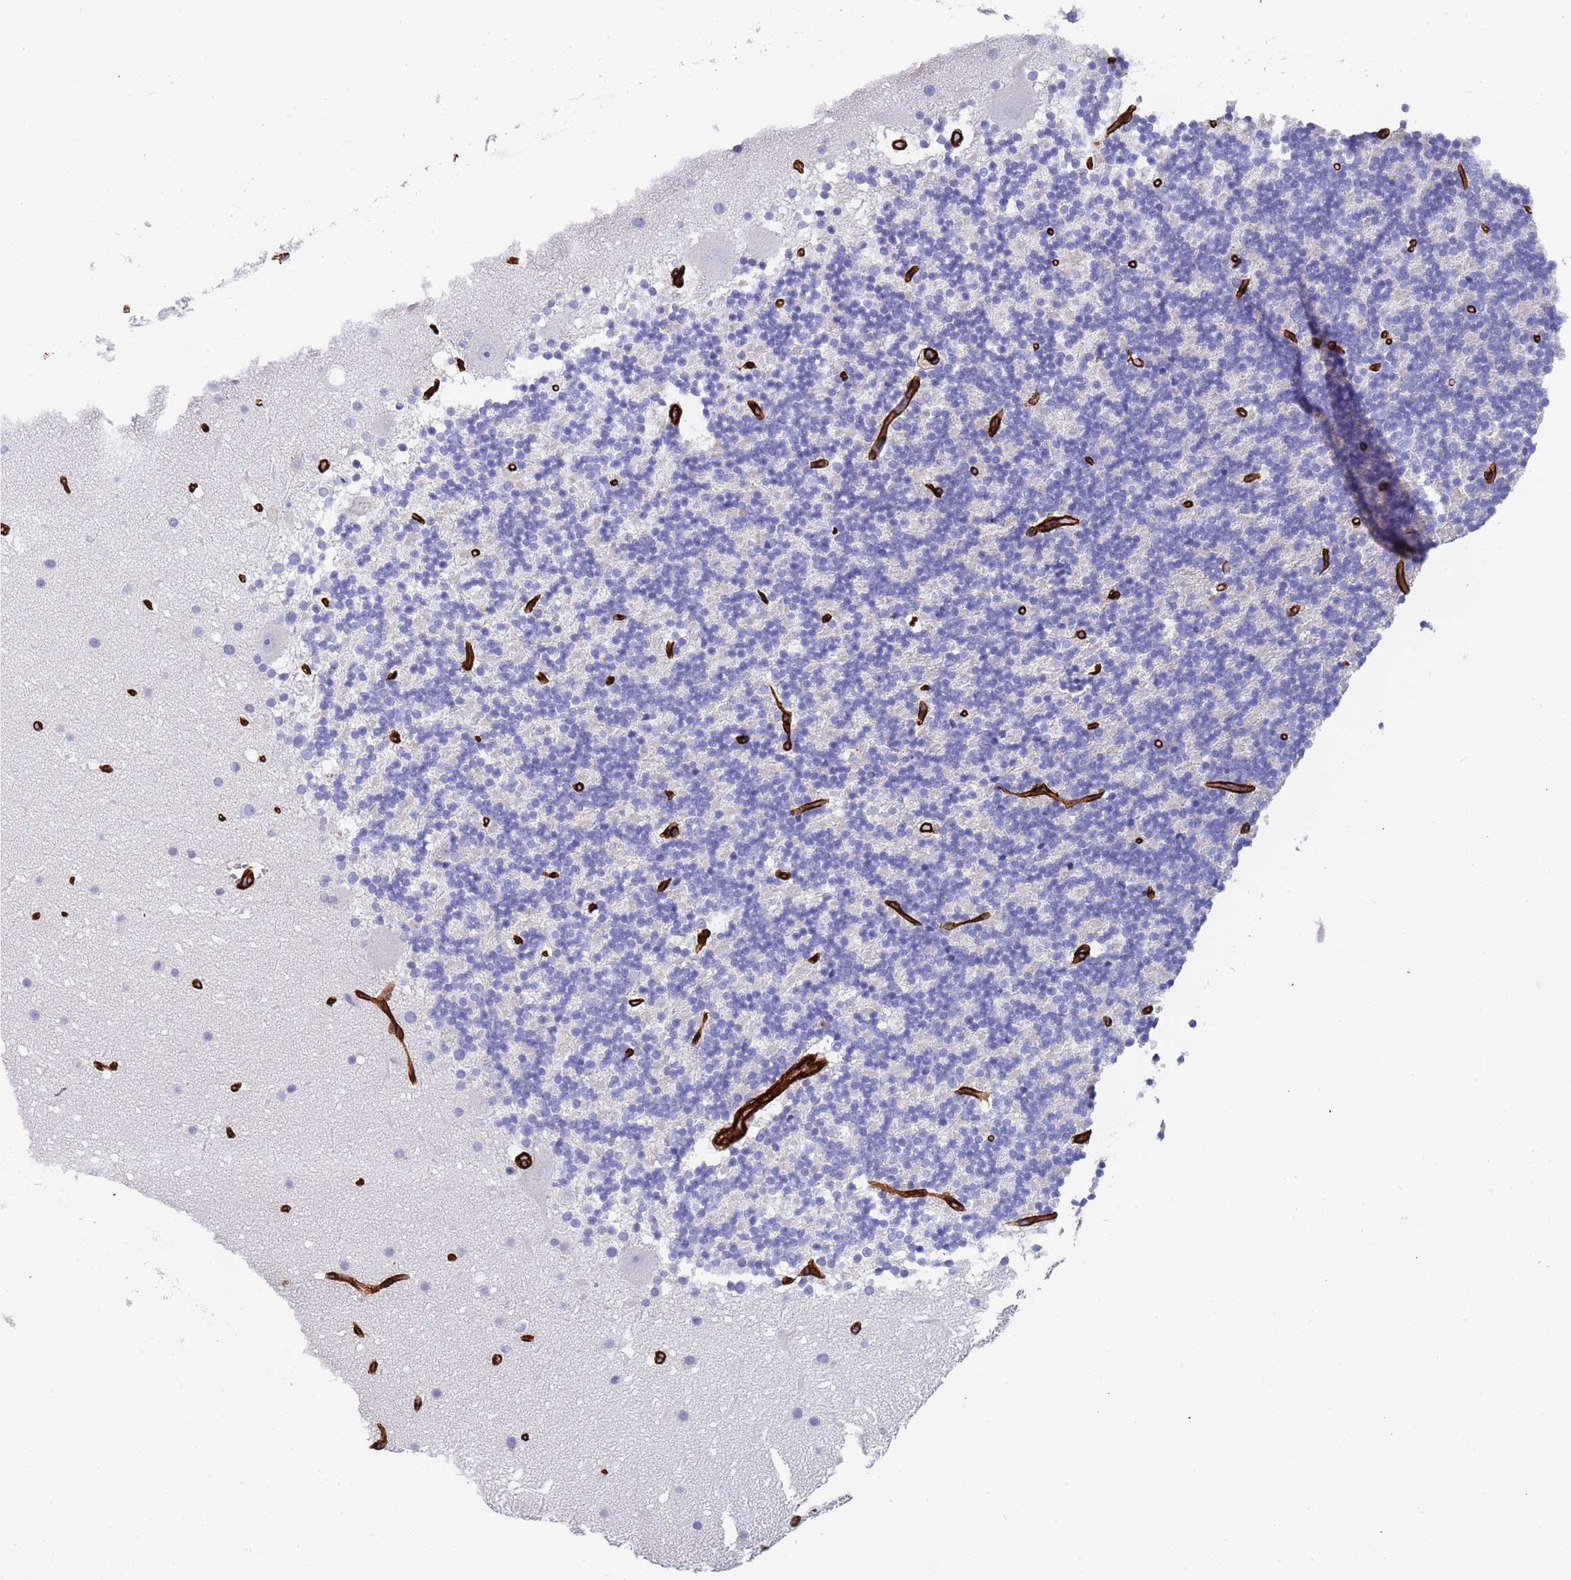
{"staining": {"intensity": "negative", "quantity": "none", "location": "none"}, "tissue": "cerebellum", "cell_type": "Cells in granular layer", "image_type": "normal", "snomed": [{"axis": "morphology", "description": "Normal tissue, NOS"}, {"axis": "topography", "description": "Cerebellum"}], "caption": "Immunohistochemistry of benign human cerebellum reveals no positivity in cells in granular layer.", "gene": "CAV2", "patient": {"sex": "male", "age": 57}}